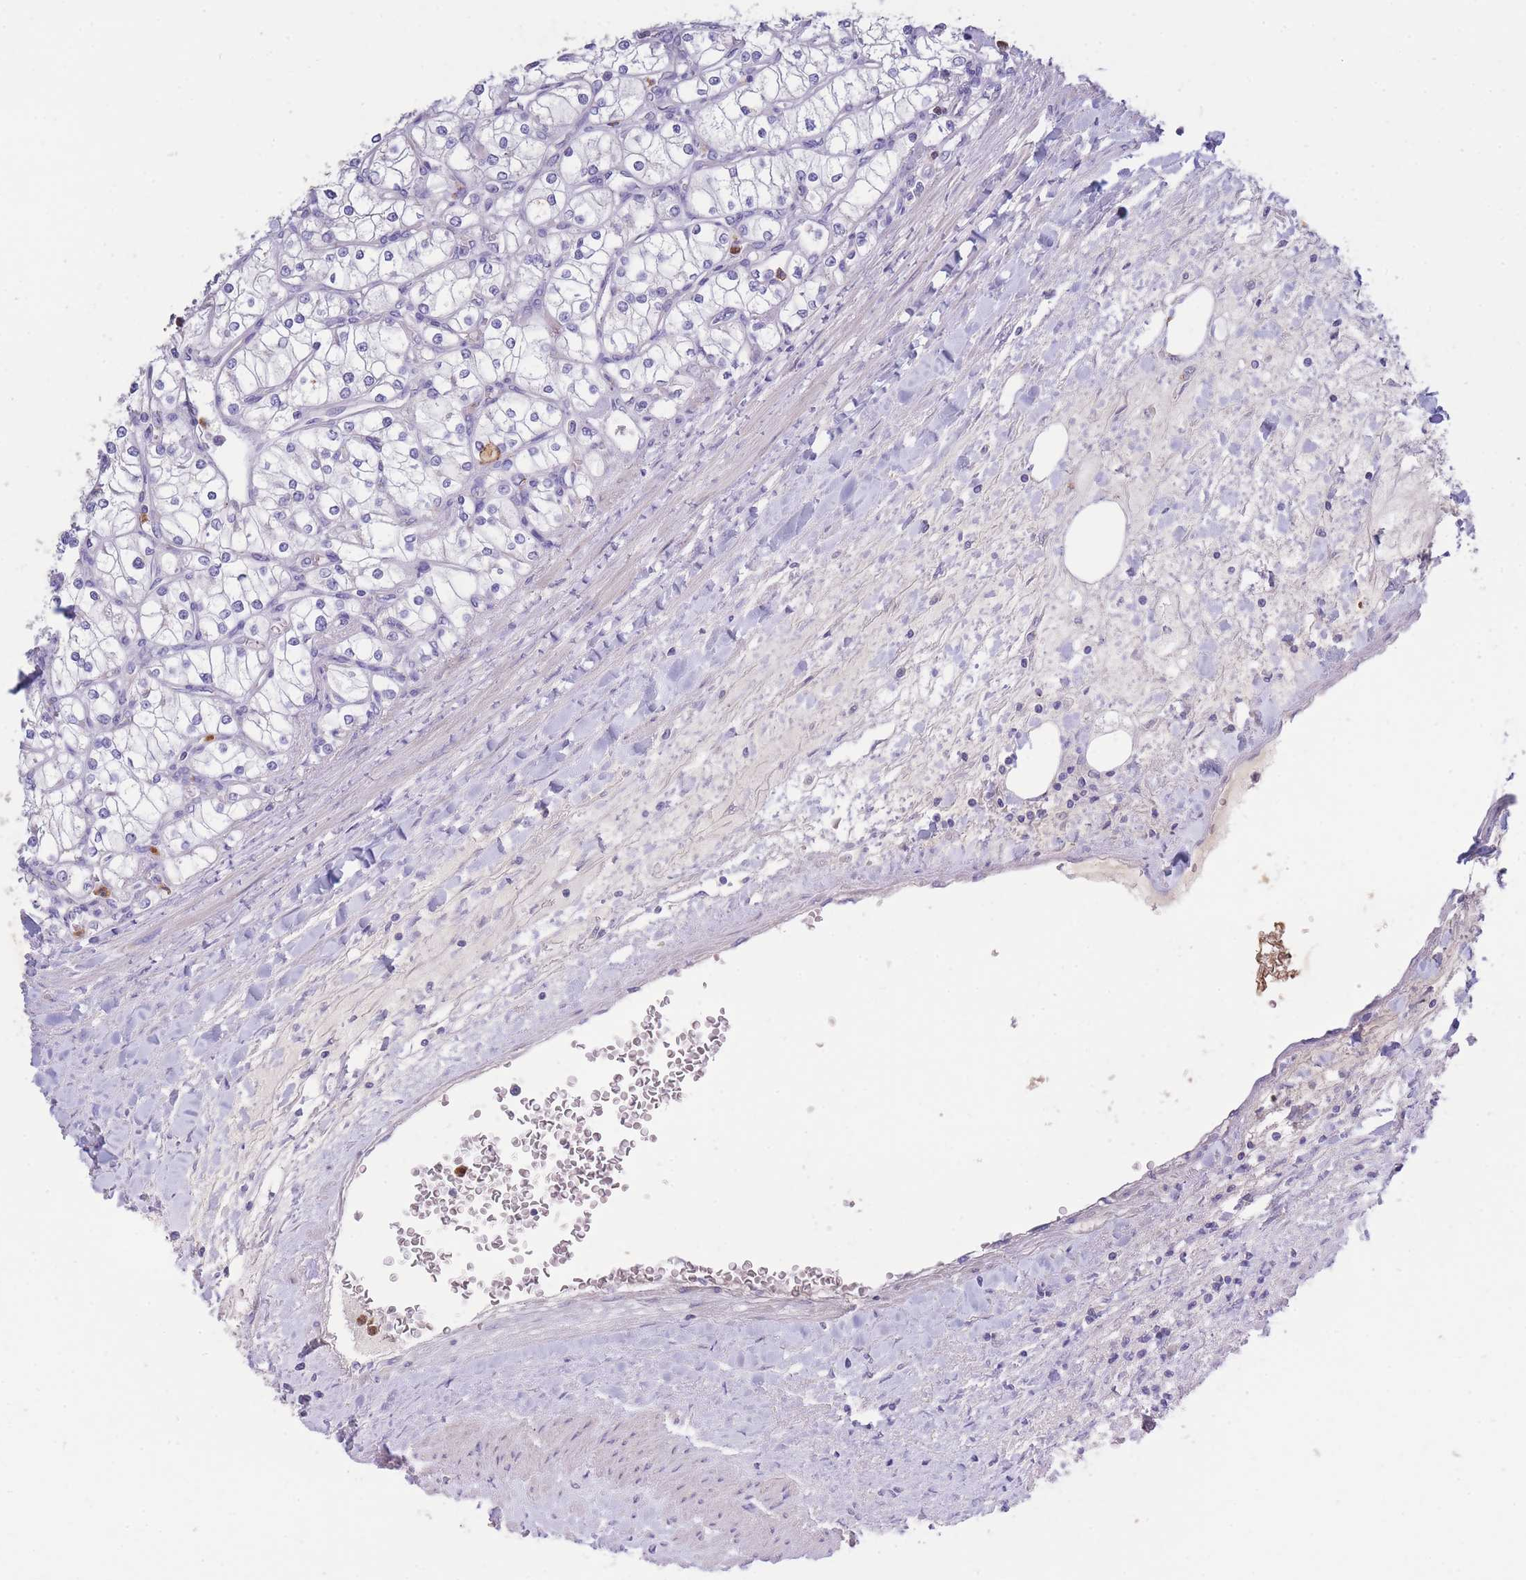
{"staining": {"intensity": "negative", "quantity": "none", "location": "none"}, "tissue": "renal cancer", "cell_type": "Tumor cells", "image_type": "cancer", "snomed": [{"axis": "morphology", "description": "Adenocarcinoma, NOS"}, {"axis": "topography", "description": "Kidney"}], "caption": "This is an immunohistochemistry (IHC) photomicrograph of adenocarcinoma (renal). There is no staining in tumor cells.", "gene": "CENPM", "patient": {"sex": "male", "age": 80}}